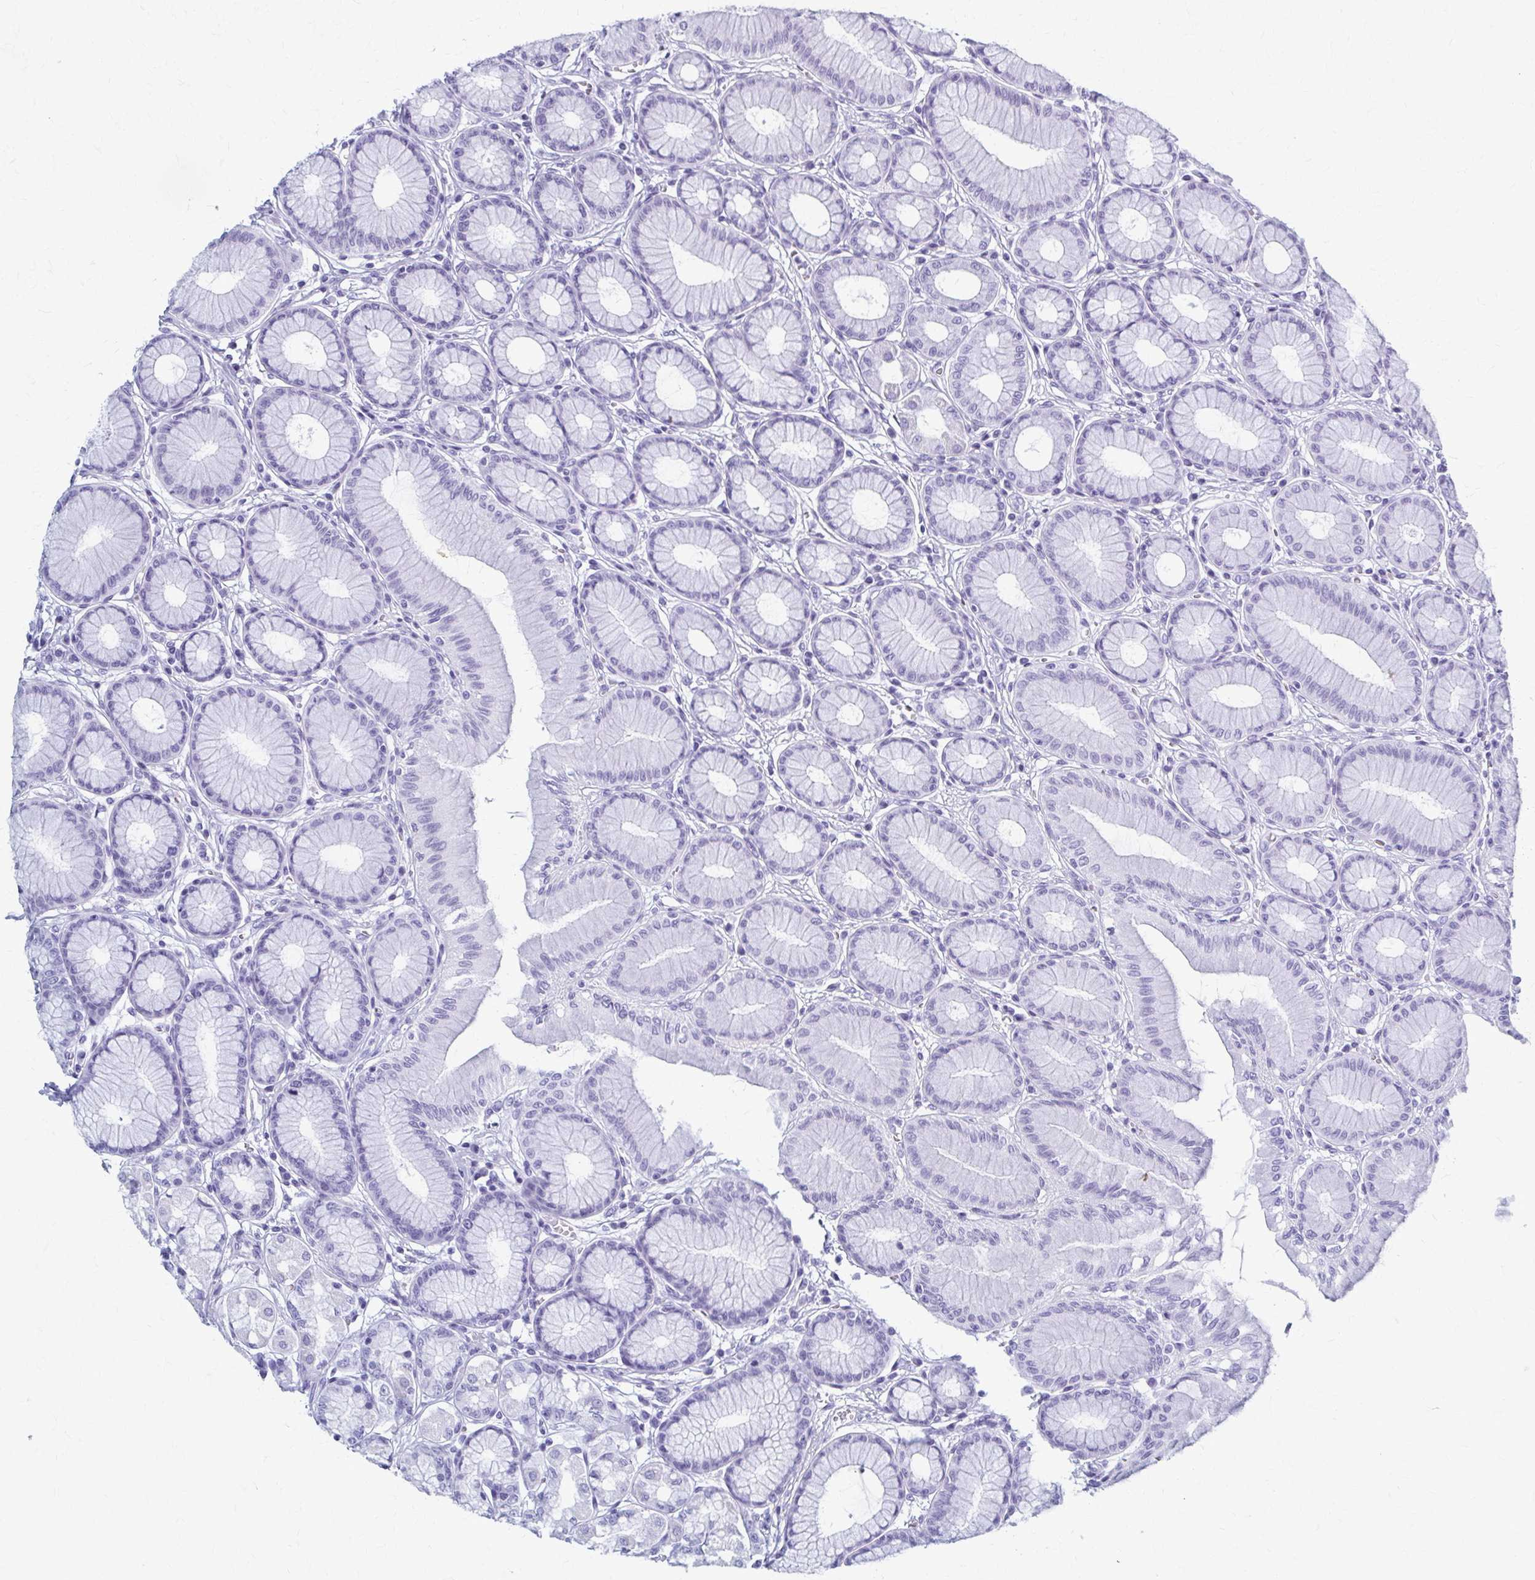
{"staining": {"intensity": "negative", "quantity": "none", "location": "none"}, "tissue": "stomach", "cell_type": "Glandular cells", "image_type": "normal", "snomed": [{"axis": "morphology", "description": "Normal tissue, NOS"}, {"axis": "topography", "description": "Stomach"}, {"axis": "topography", "description": "Stomach, lower"}], "caption": "Protein analysis of benign stomach shows no significant expression in glandular cells. (IHC, brightfield microscopy, high magnification).", "gene": "CELF5", "patient": {"sex": "male", "age": 76}}